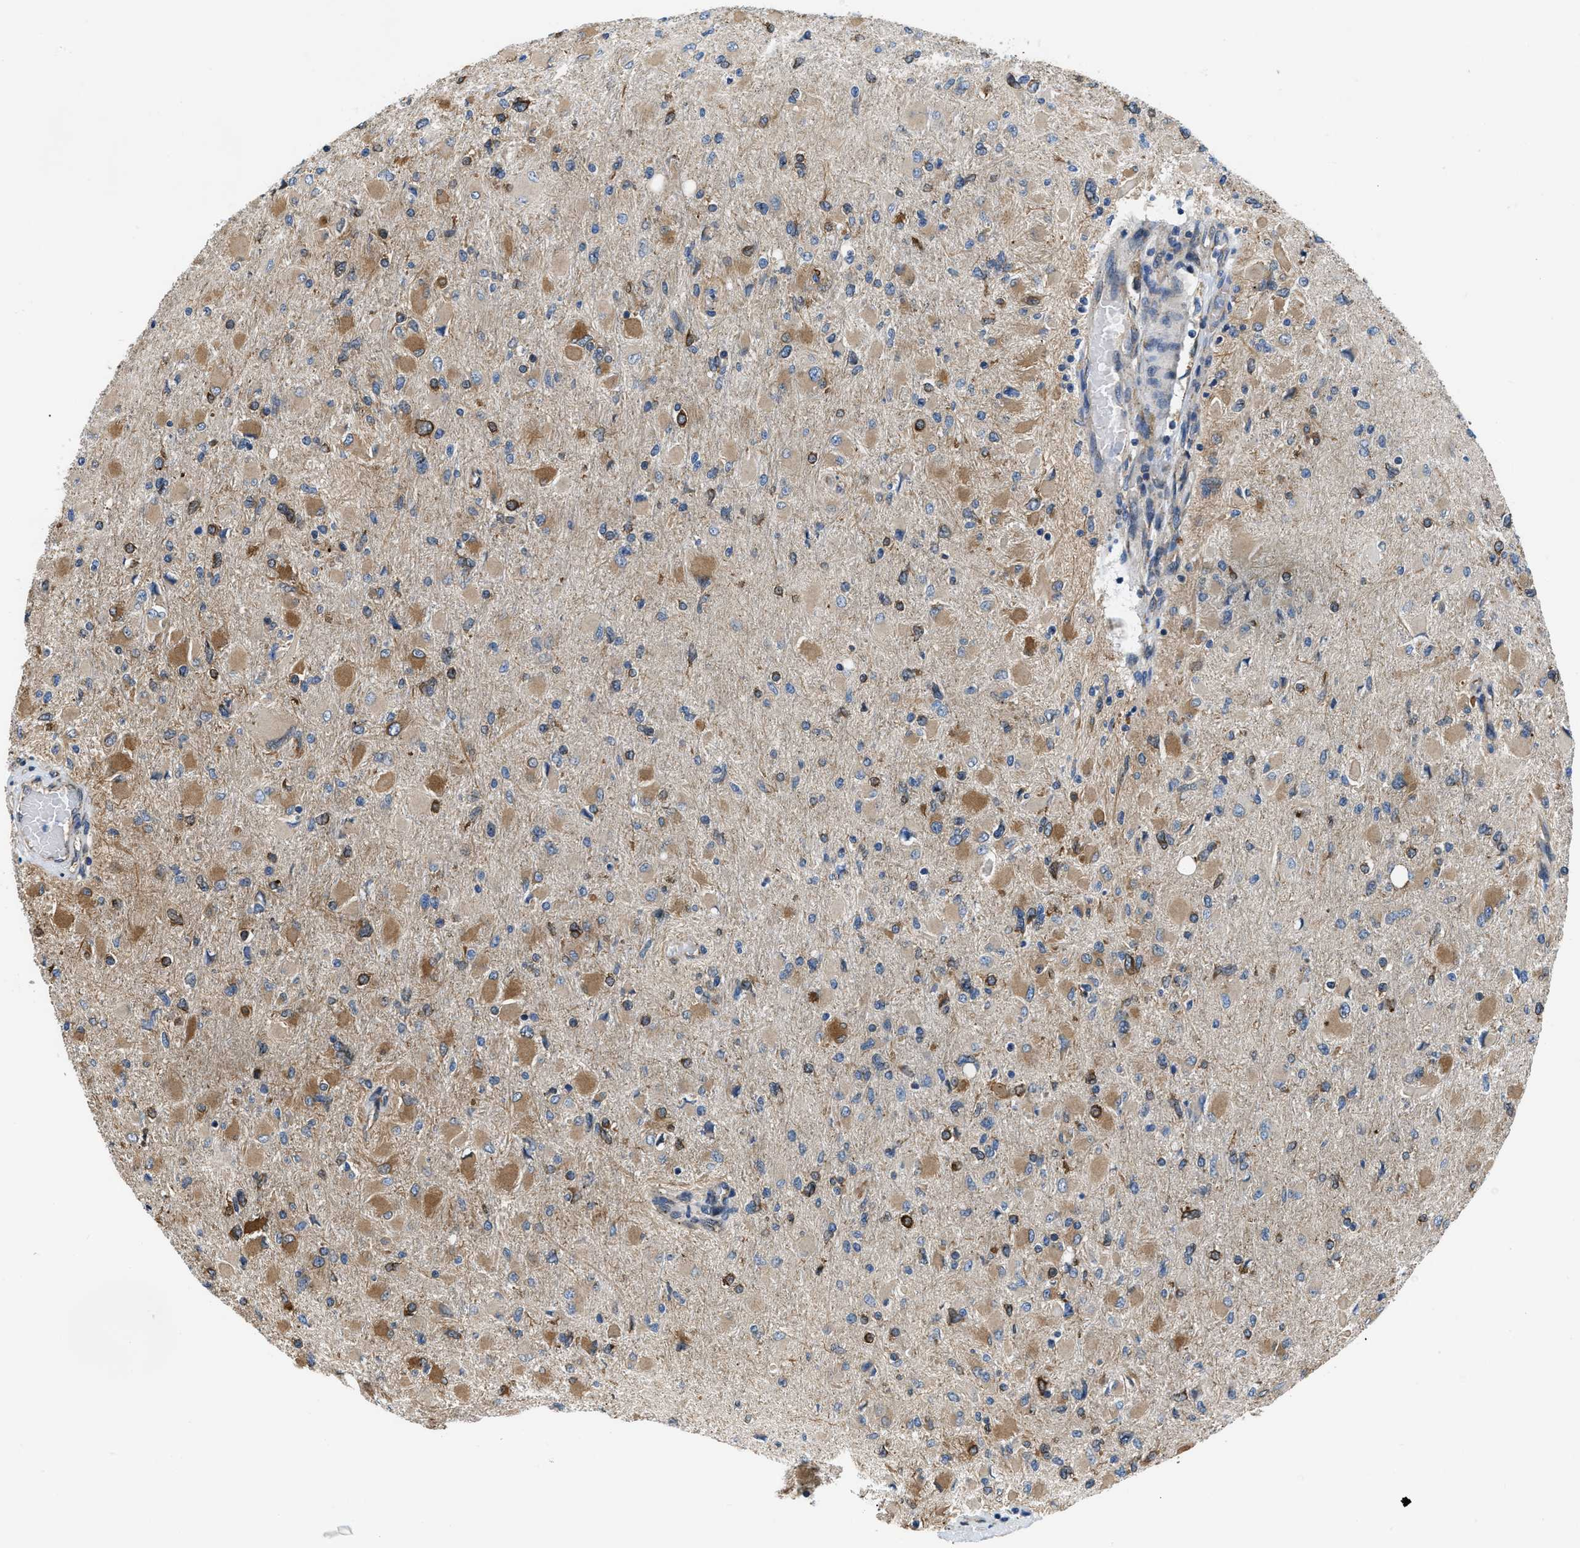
{"staining": {"intensity": "moderate", "quantity": ">75%", "location": "cytoplasmic/membranous"}, "tissue": "glioma", "cell_type": "Tumor cells", "image_type": "cancer", "snomed": [{"axis": "morphology", "description": "Glioma, malignant, High grade"}, {"axis": "topography", "description": "Cerebral cortex"}], "caption": "IHC photomicrograph of neoplastic tissue: human glioma stained using IHC demonstrates medium levels of moderate protein expression localized specifically in the cytoplasmic/membranous of tumor cells, appearing as a cytoplasmic/membranous brown color.", "gene": "ARL6IP5", "patient": {"sex": "female", "age": 36}}